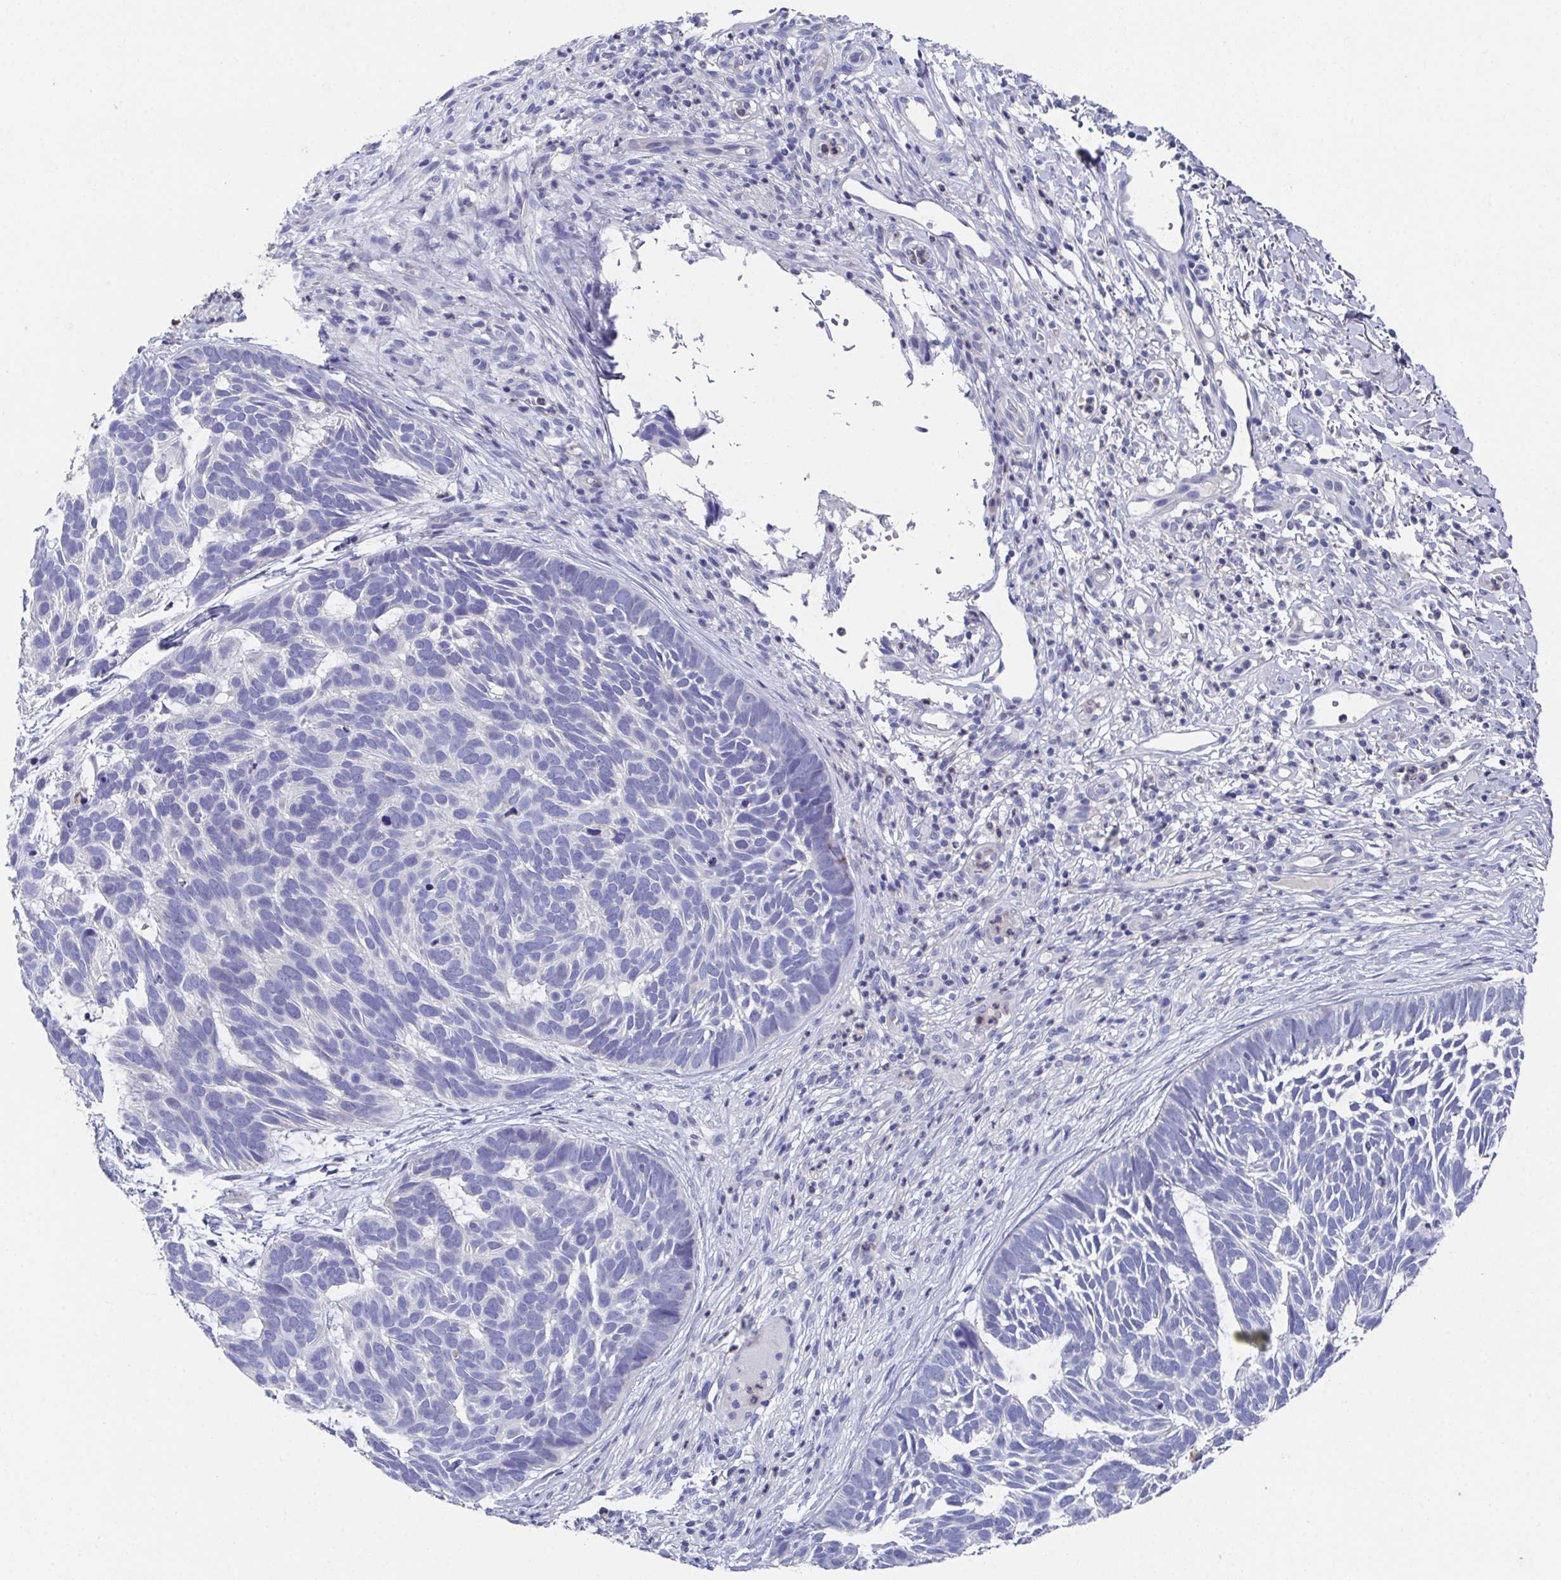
{"staining": {"intensity": "negative", "quantity": "none", "location": "none"}, "tissue": "skin cancer", "cell_type": "Tumor cells", "image_type": "cancer", "snomed": [{"axis": "morphology", "description": "Basal cell carcinoma"}, {"axis": "topography", "description": "Skin"}], "caption": "This is a micrograph of immunohistochemistry staining of skin basal cell carcinoma, which shows no staining in tumor cells.", "gene": "SSC4D", "patient": {"sex": "male", "age": 78}}